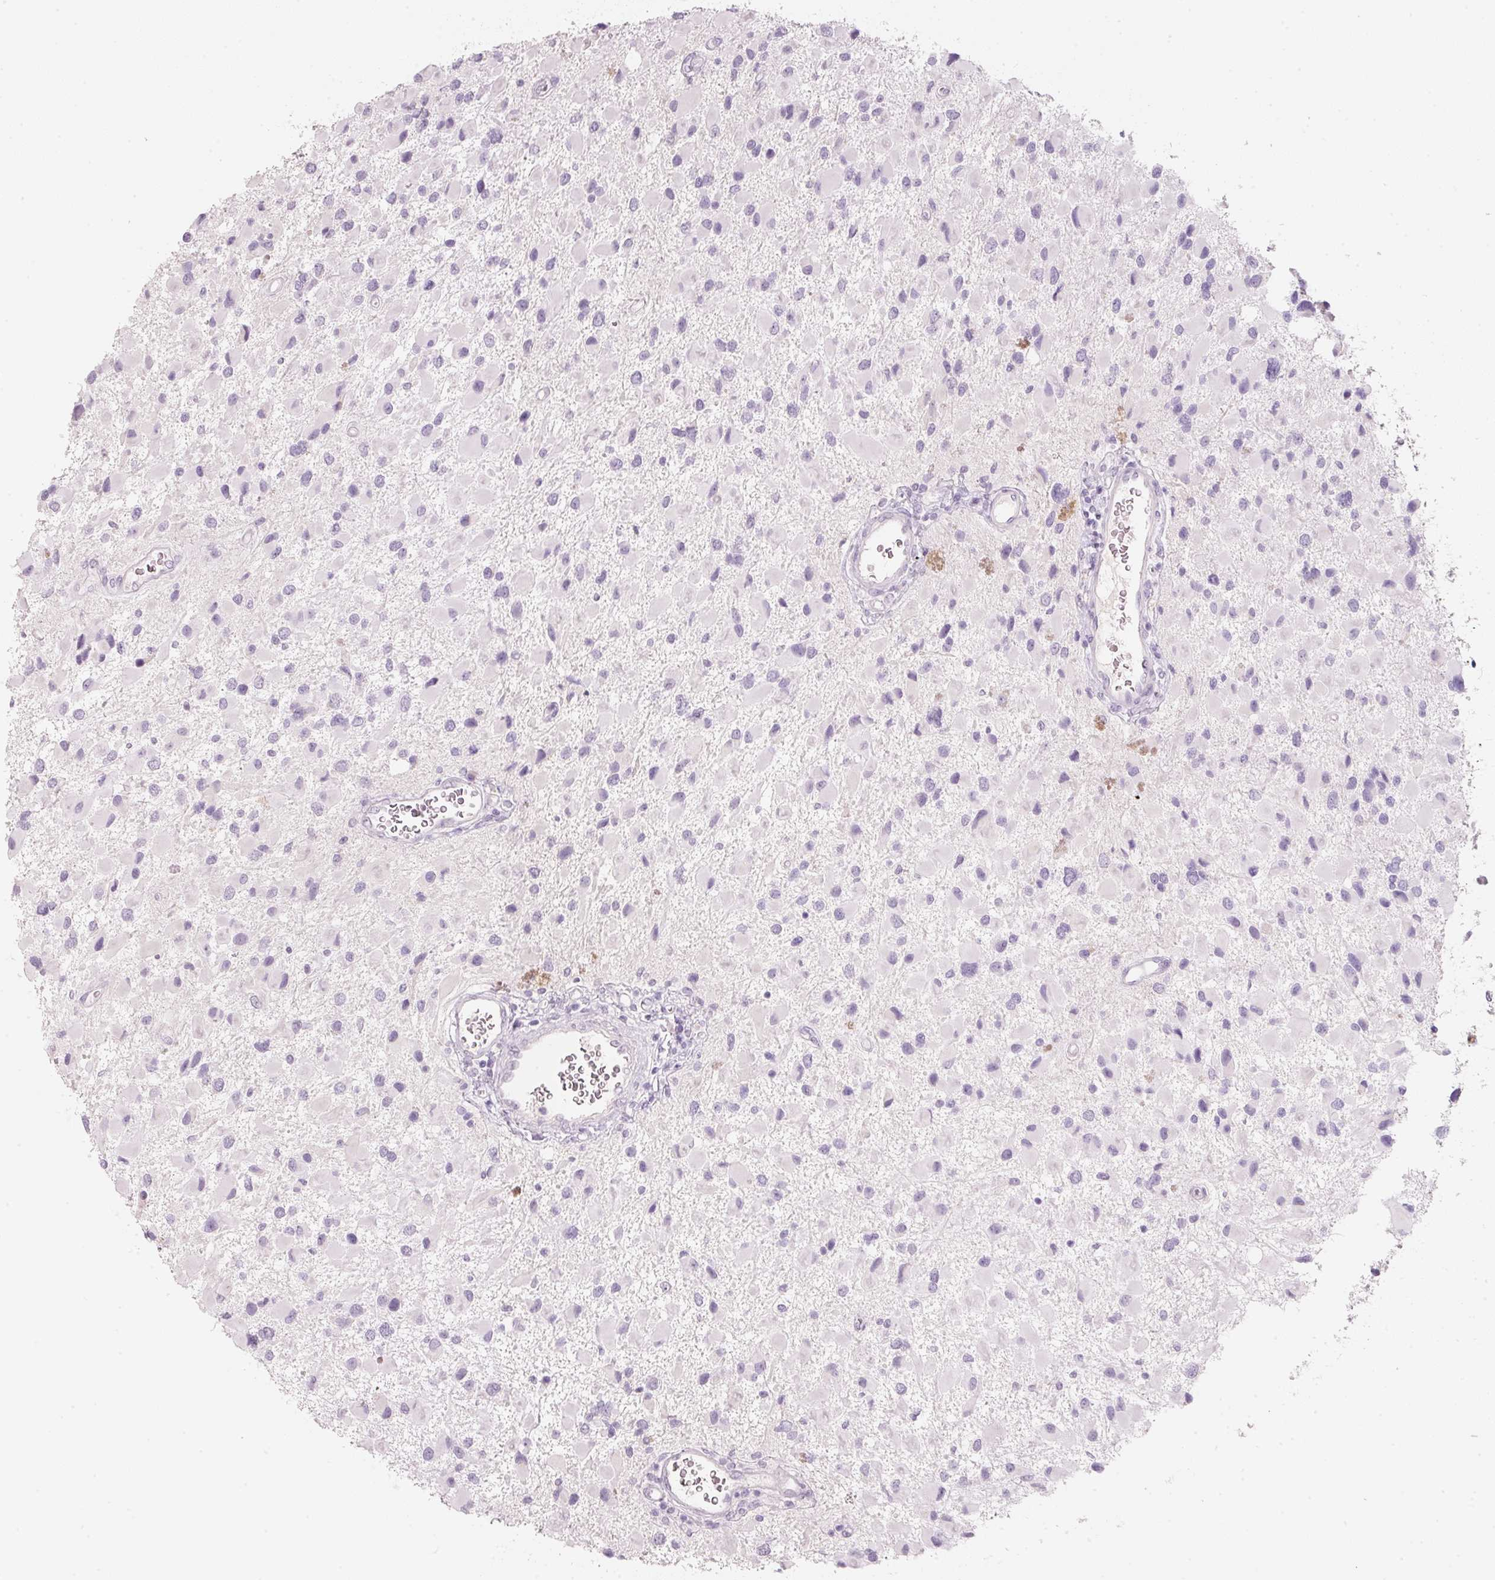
{"staining": {"intensity": "negative", "quantity": "none", "location": "none"}, "tissue": "glioma", "cell_type": "Tumor cells", "image_type": "cancer", "snomed": [{"axis": "morphology", "description": "Glioma, malignant, High grade"}, {"axis": "topography", "description": "Brain"}], "caption": "Immunohistochemistry histopathology image of neoplastic tissue: glioma stained with DAB (3,3'-diaminobenzidine) exhibits no significant protein positivity in tumor cells.", "gene": "ENSG00000206549", "patient": {"sex": "male", "age": 53}}